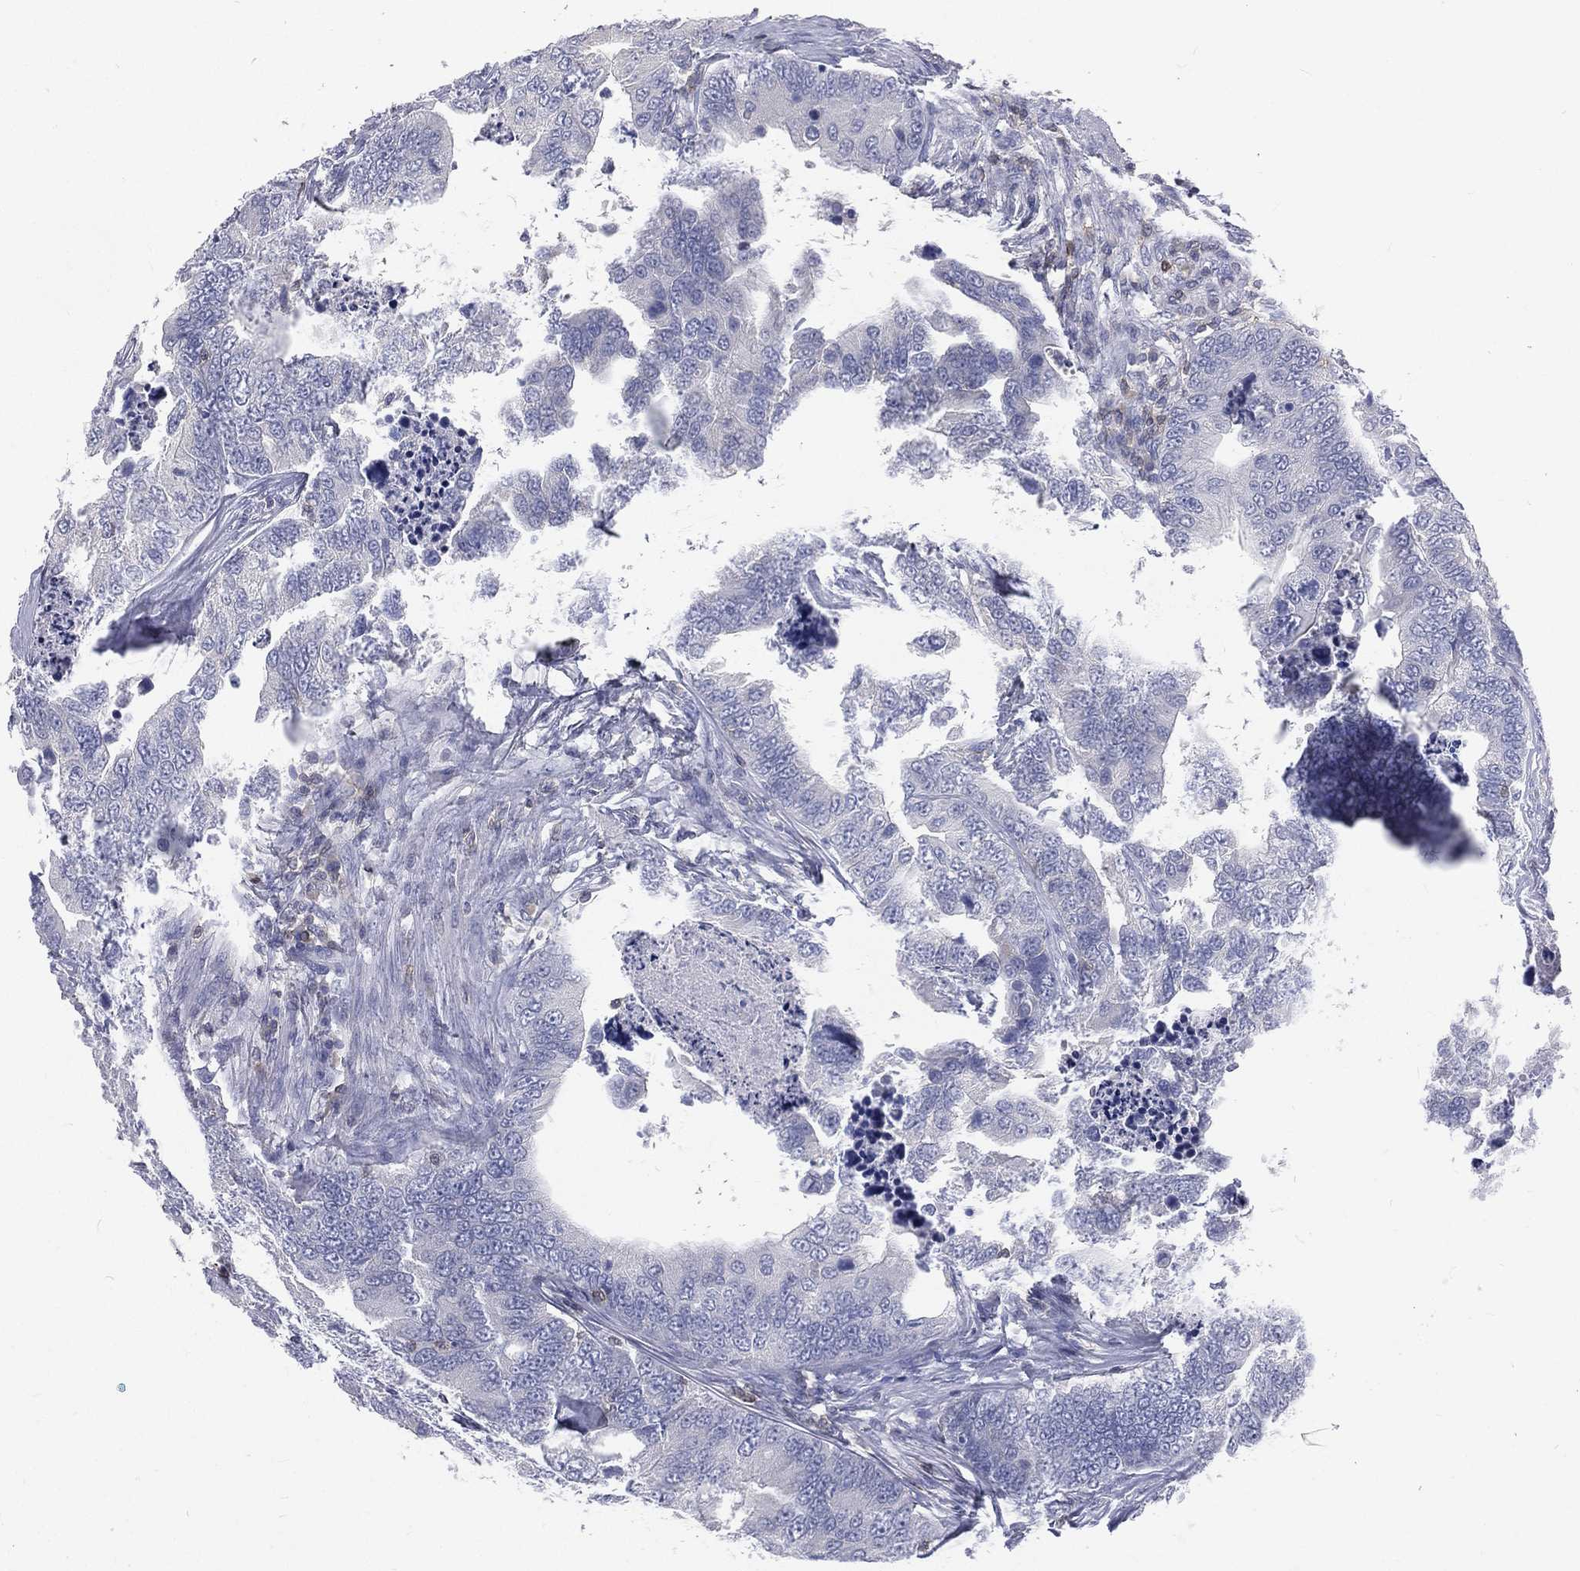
{"staining": {"intensity": "negative", "quantity": "none", "location": "none"}, "tissue": "colorectal cancer", "cell_type": "Tumor cells", "image_type": "cancer", "snomed": [{"axis": "morphology", "description": "Adenocarcinoma, NOS"}, {"axis": "topography", "description": "Colon"}], "caption": "Tumor cells show no significant positivity in colorectal cancer.", "gene": "CD3D", "patient": {"sex": "female", "age": 72}}